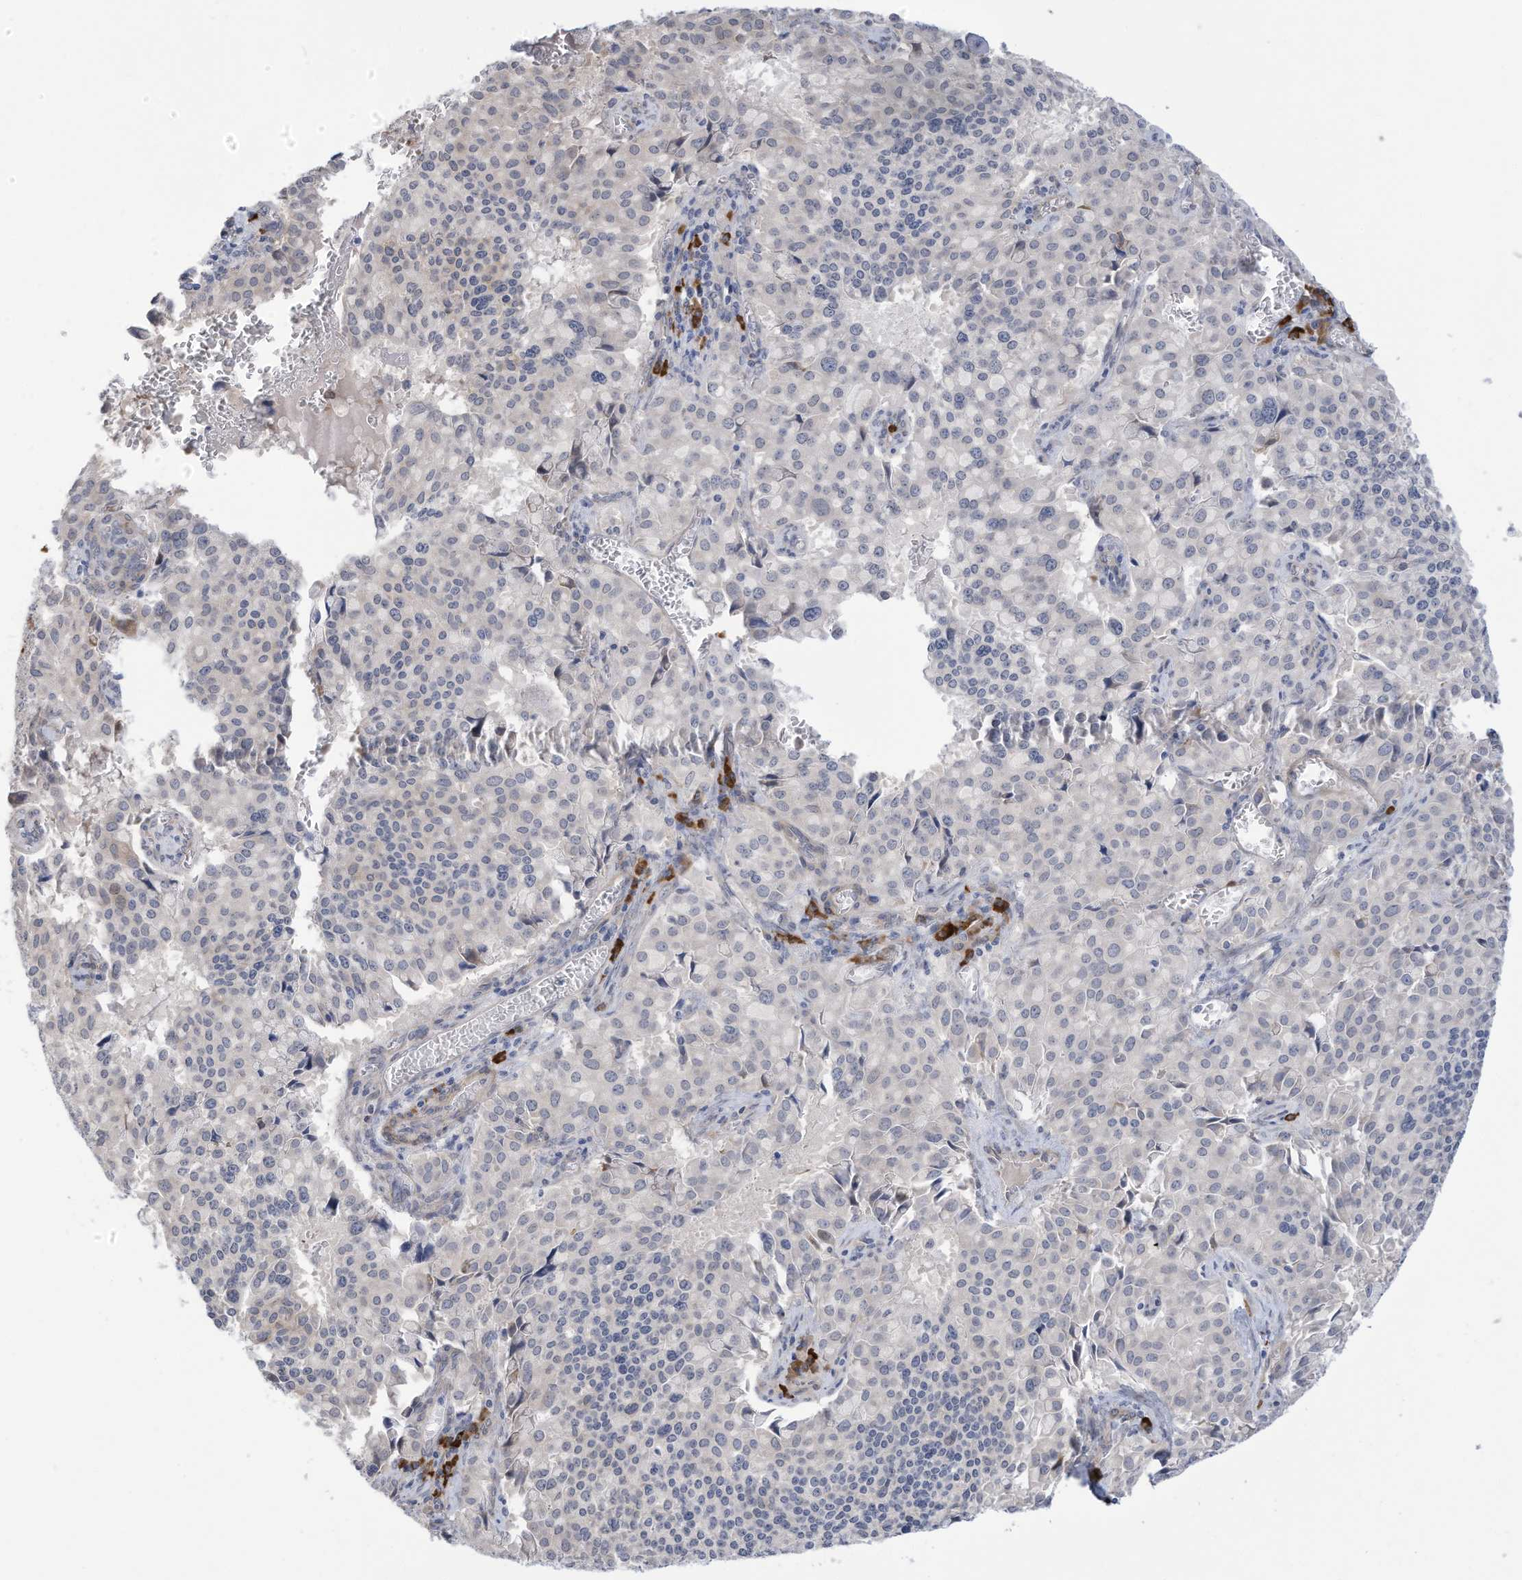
{"staining": {"intensity": "negative", "quantity": "none", "location": "none"}, "tissue": "pancreatic cancer", "cell_type": "Tumor cells", "image_type": "cancer", "snomed": [{"axis": "morphology", "description": "Adenocarcinoma, NOS"}, {"axis": "topography", "description": "Pancreas"}], "caption": "Human pancreatic cancer (adenocarcinoma) stained for a protein using immunohistochemistry (IHC) reveals no staining in tumor cells.", "gene": "ZNF292", "patient": {"sex": "male", "age": 65}}